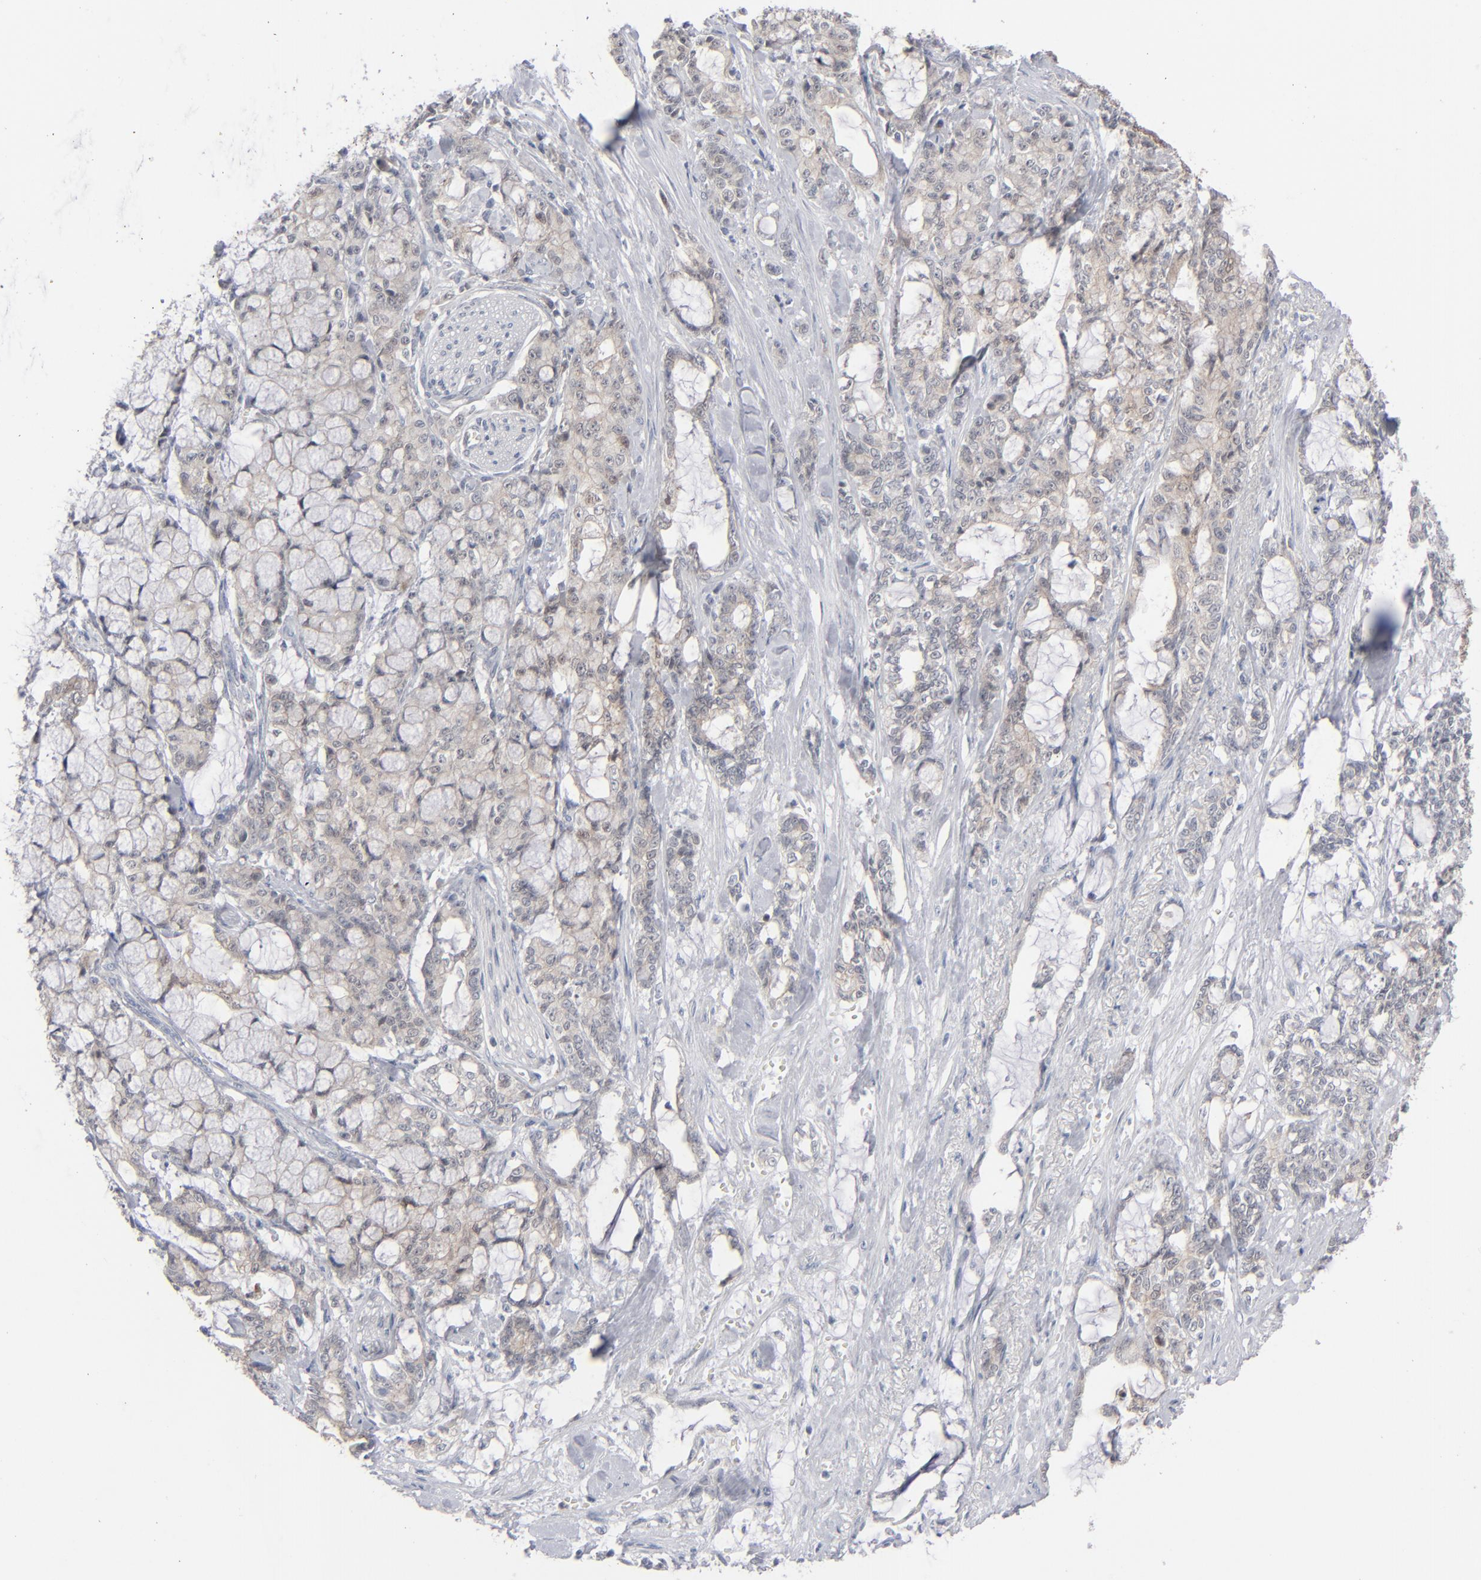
{"staining": {"intensity": "weak", "quantity": ">75%", "location": "cytoplasmic/membranous"}, "tissue": "pancreatic cancer", "cell_type": "Tumor cells", "image_type": "cancer", "snomed": [{"axis": "morphology", "description": "Adenocarcinoma, NOS"}, {"axis": "topography", "description": "Pancreas"}], "caption": "Pancreatic cancer stained with a brown dye demonstrates weak cytoplasmic/membranous positive staining in approximately >75% of tumor cells.", "gene": "POF1B", "patient": {"sex": "female", "age": 73}}